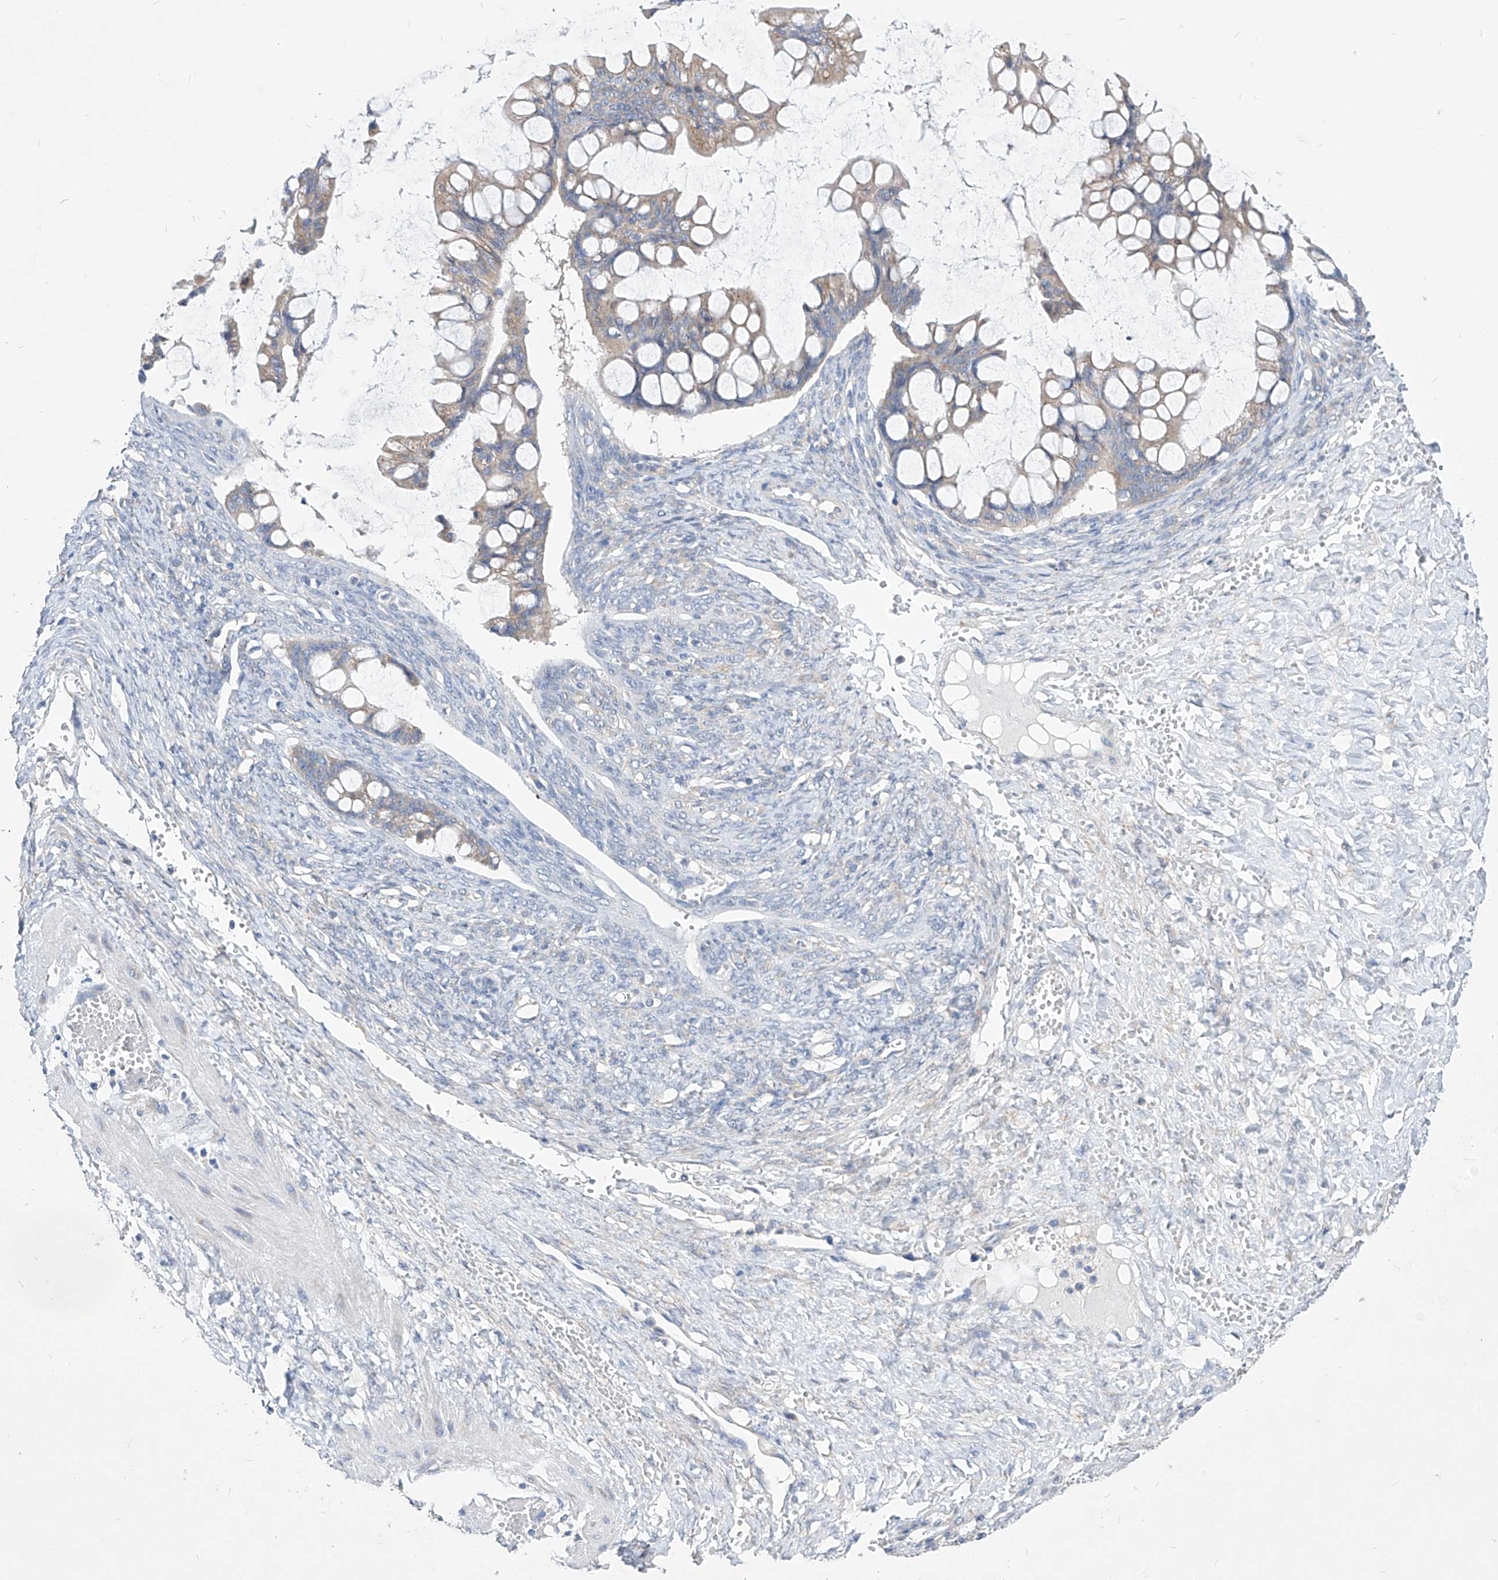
{"staining": {"intensity": "weak", "quantity": "25%-75%", "location": "cytoplasmic/membranous"}, "tissue": "ovarian cancer", "cell_type": "Tumor cells", "image_type": "cancer", "snomed": [{"axis": "morphology", "description": "Cystadenocarcinoma, mucinous, NOS"}, {"axis": "topography", "description": "Ovary"}], "caption": "Ovarian cancer (mucinous cystadenocarcinoma) tissue reveals weak cytoplasmic/membranous staining in about 25%-75% of tumor cells, visualized by immunohistochemistry.", "gene": "UFL1", "patient": {"sex": "female", "age": 73}}